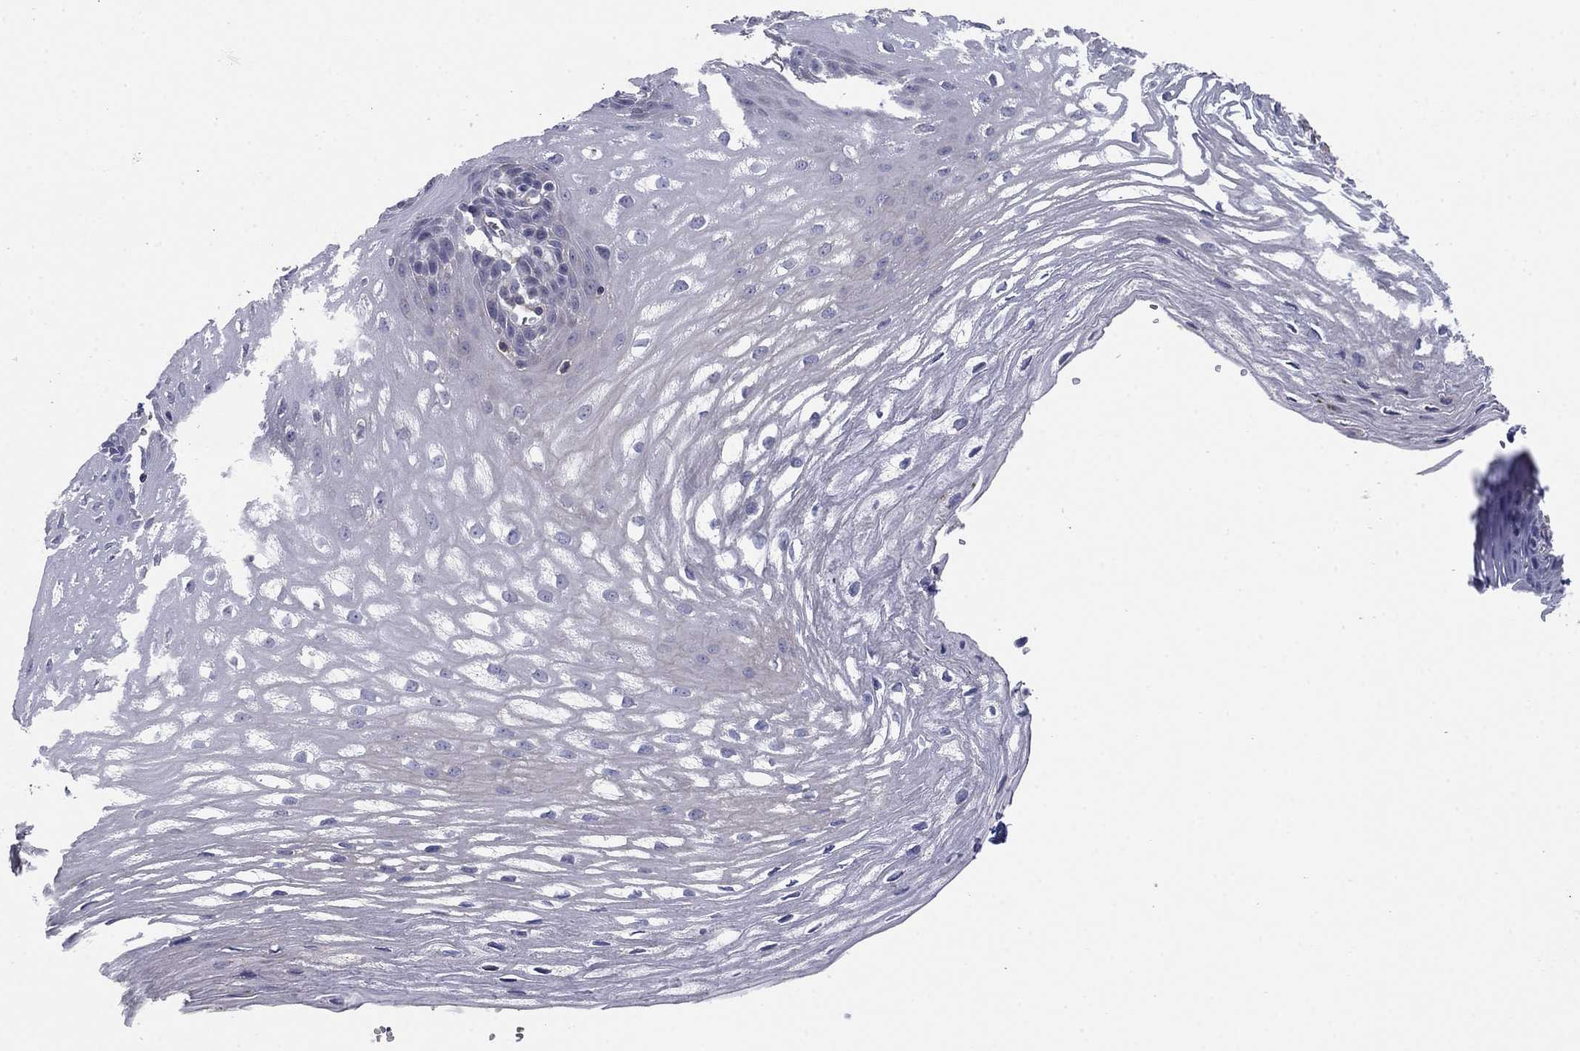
{"staining": {"intensity": "negative", "quantity": "none", "location": "none"}, "tissue": "esophagus", "cell_type": "Squamous epithelial cells", "image_type": "normal", "snomed": [{"axis": "morphology", "description": "Normal tissue, NOS"}, {"axis": "topography", "description": "Esophagus"}], "caption": "The IHC image has no significant positivity in squamous epithelial cells of esophagus. (DAB IHC visualized using brightfield microscopy, high magnification).", "gene": "GRK7", "patient": {"sex": "male", "age": 72}}